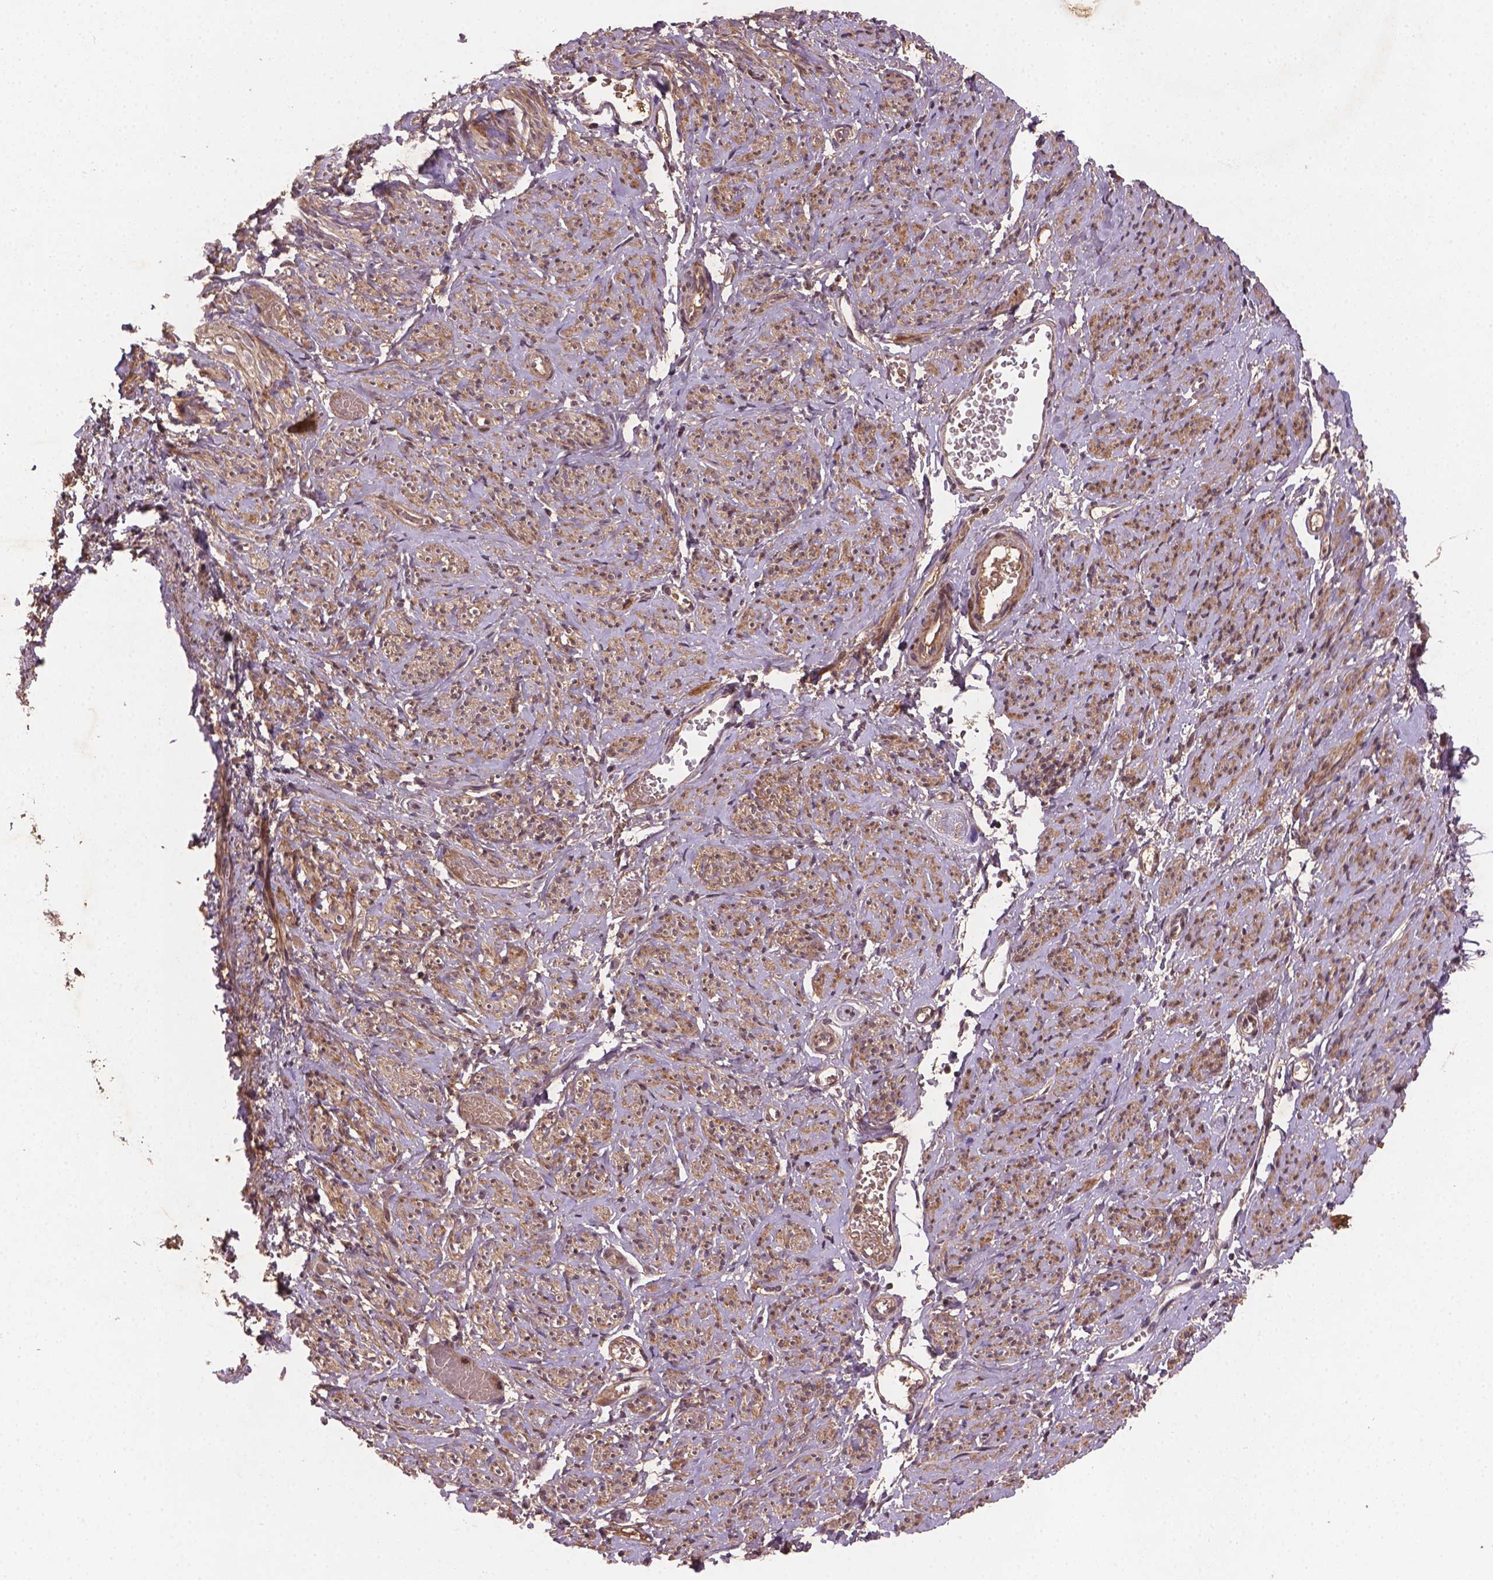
{"staining": {"intensity": "strong", "quantity": ">75%", "location": "cytoplasmic/membranous"}, "tissue": "smooth muscle", "cell_type": "Smooth muscle cells", "image_type": "normal", "snomed": [{"axis": "morphology", "description": "Normal tissue, NOS"}, {"axis": "topography", "description": "Smooth muscle"}], "caption": "IHC (DAB) staining of benign human smooth muscle demonstrates strong cytoplasmic/membranous protein expression in approximately >75% of smooth muscle cells.", "gene": "NIPAL2", "patient": {"sex": "female", "age": 65}}